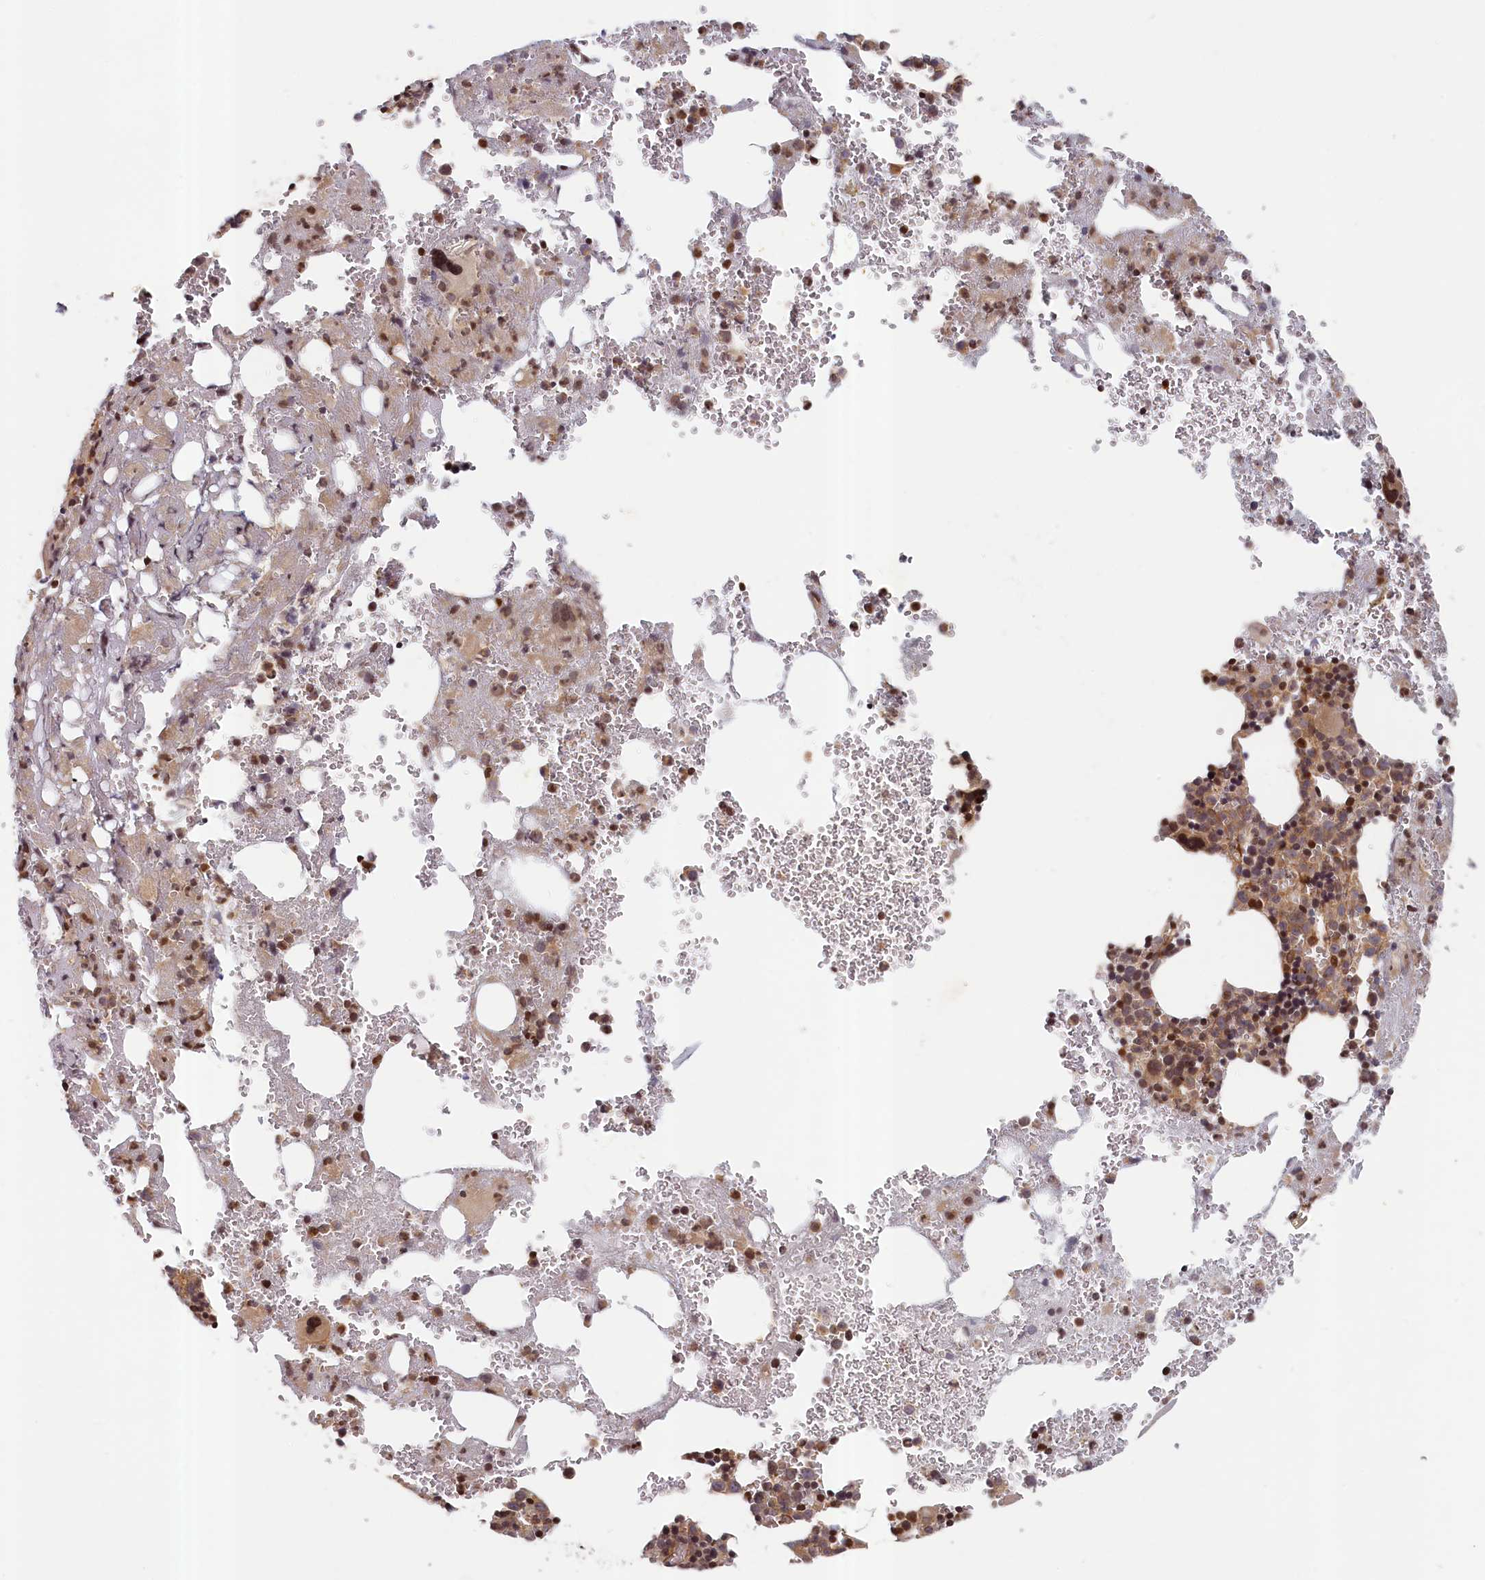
{"staining": {"intensity": "moderate", "quantity": ">75%", "location": "cytoplasmic/membranous,nuclear"}, "tissue": "bone marrow", "cell_type": "Hematopoietic cells", "image_type": "normal", "snomed": [{"axis": "morphology", "description": "Normal tissue, NOS"}, {"axis": "topography", "description": "Bone marrow"}], "caption": "Immunohistochemistry histopathology image of unremarkable bone marrow: bone marrow stained using immunohistochemistry demonstrates medium levels of moderate protein expression localized specifically in the cytoplasmic/membranous,nuclear of hematopoietic cells, appearing as a cytoplasmic/membranous,nuclear brown color.", "gene": "CEP44", "patient": {"sex": "male", "age": 61}}